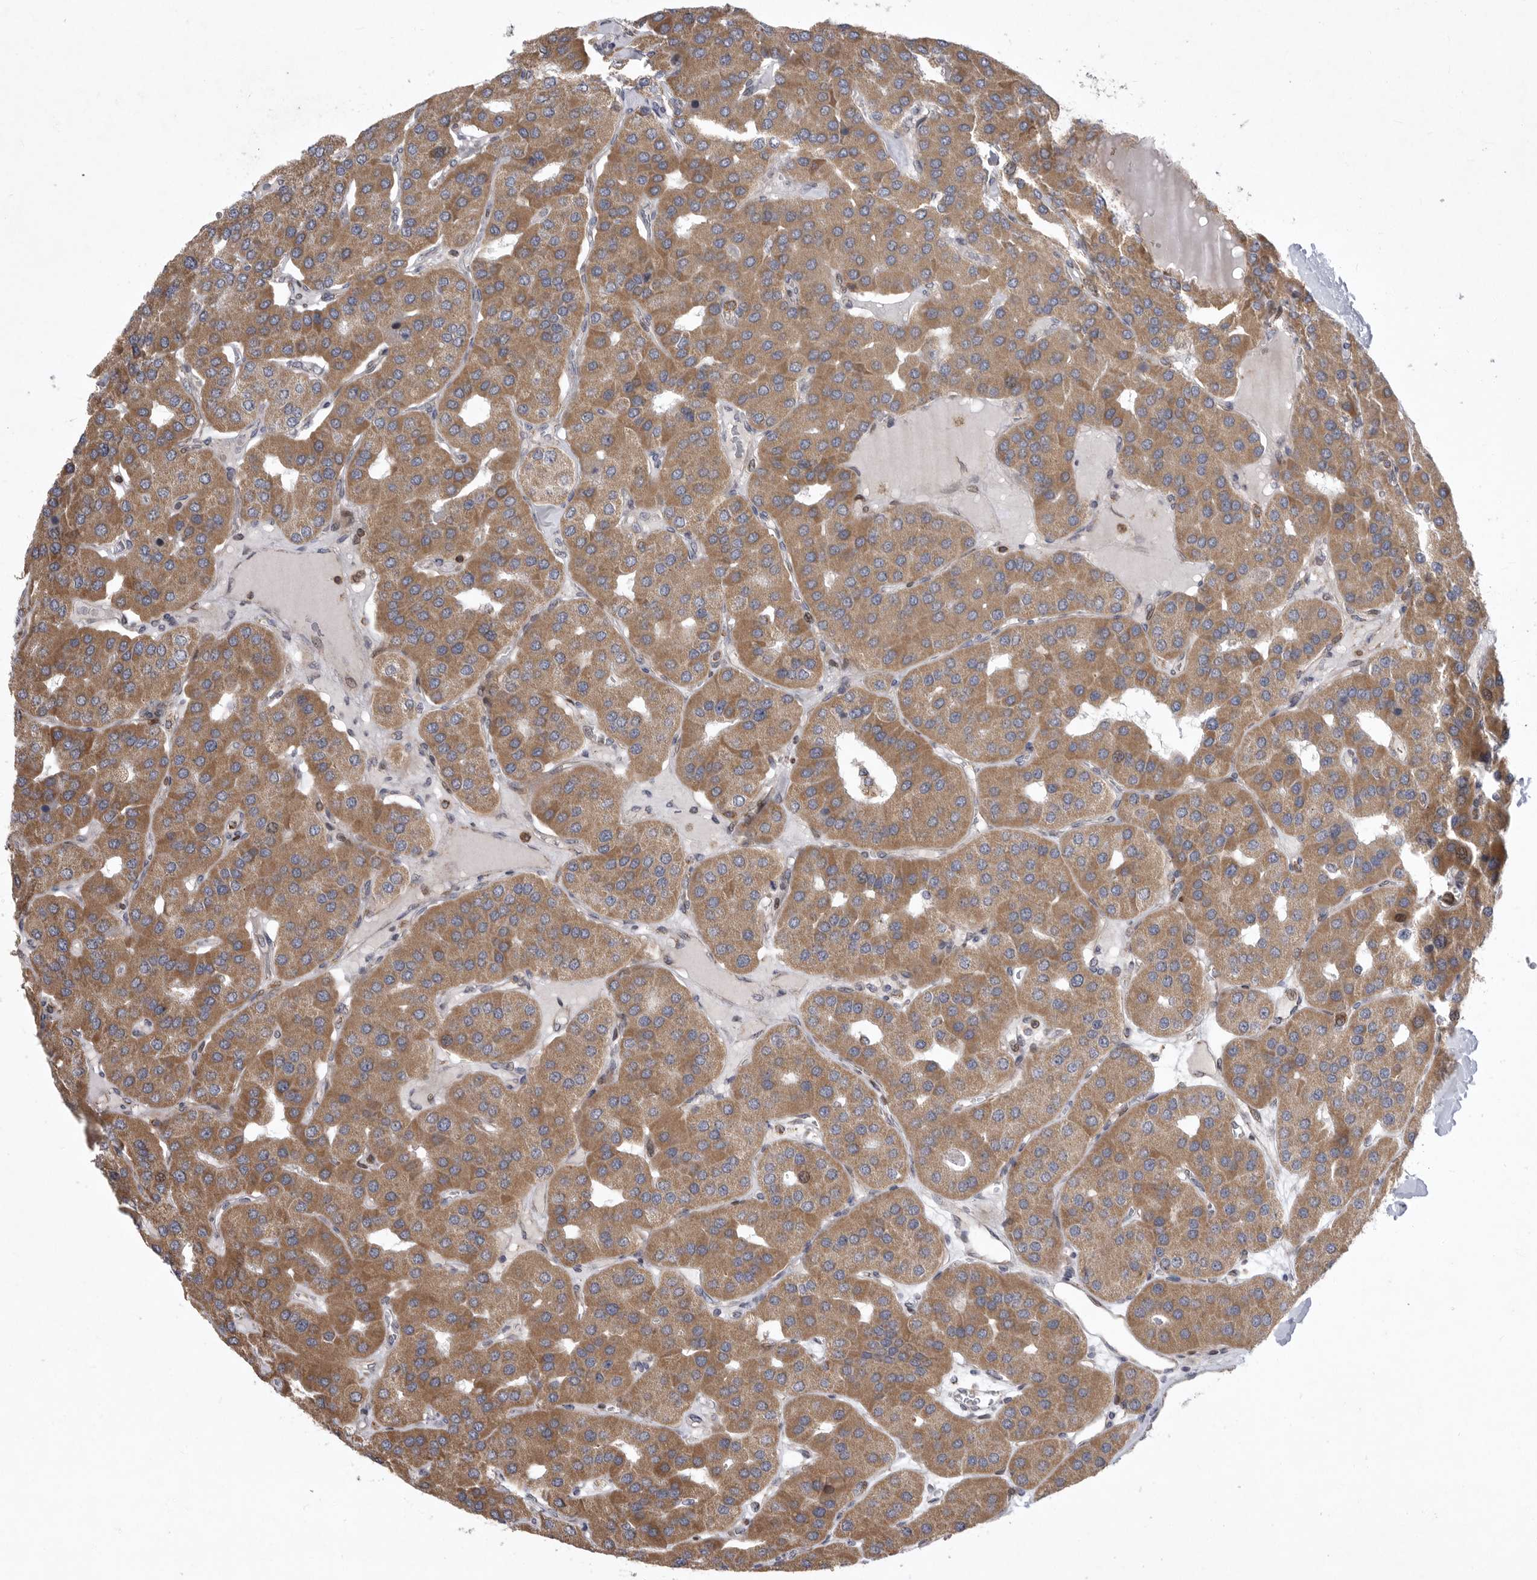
{"staining": {"intensity": "moderate", "quantity": ">75%", "location": "cytoplasmic/membranous"}, "tissue": "parathyroid gland", "cell_type": "Glandular cells", "image_type": "normal", "snomed": [{"axis": "morphology", "description": "Normal tissue, NOS"}, {"axis": "morphology", "description": "Adenoma, NOS"}, {"axis": "topography", "description": "Parathyroid gland"}], "caption": "A brown stain highlights moderate cytoplasmic/membranous expression of a protein in glandular cells of benign human parathyroid gland.", "gene": "MPZL1", "patient": {"sex": "female", "age": 86}}